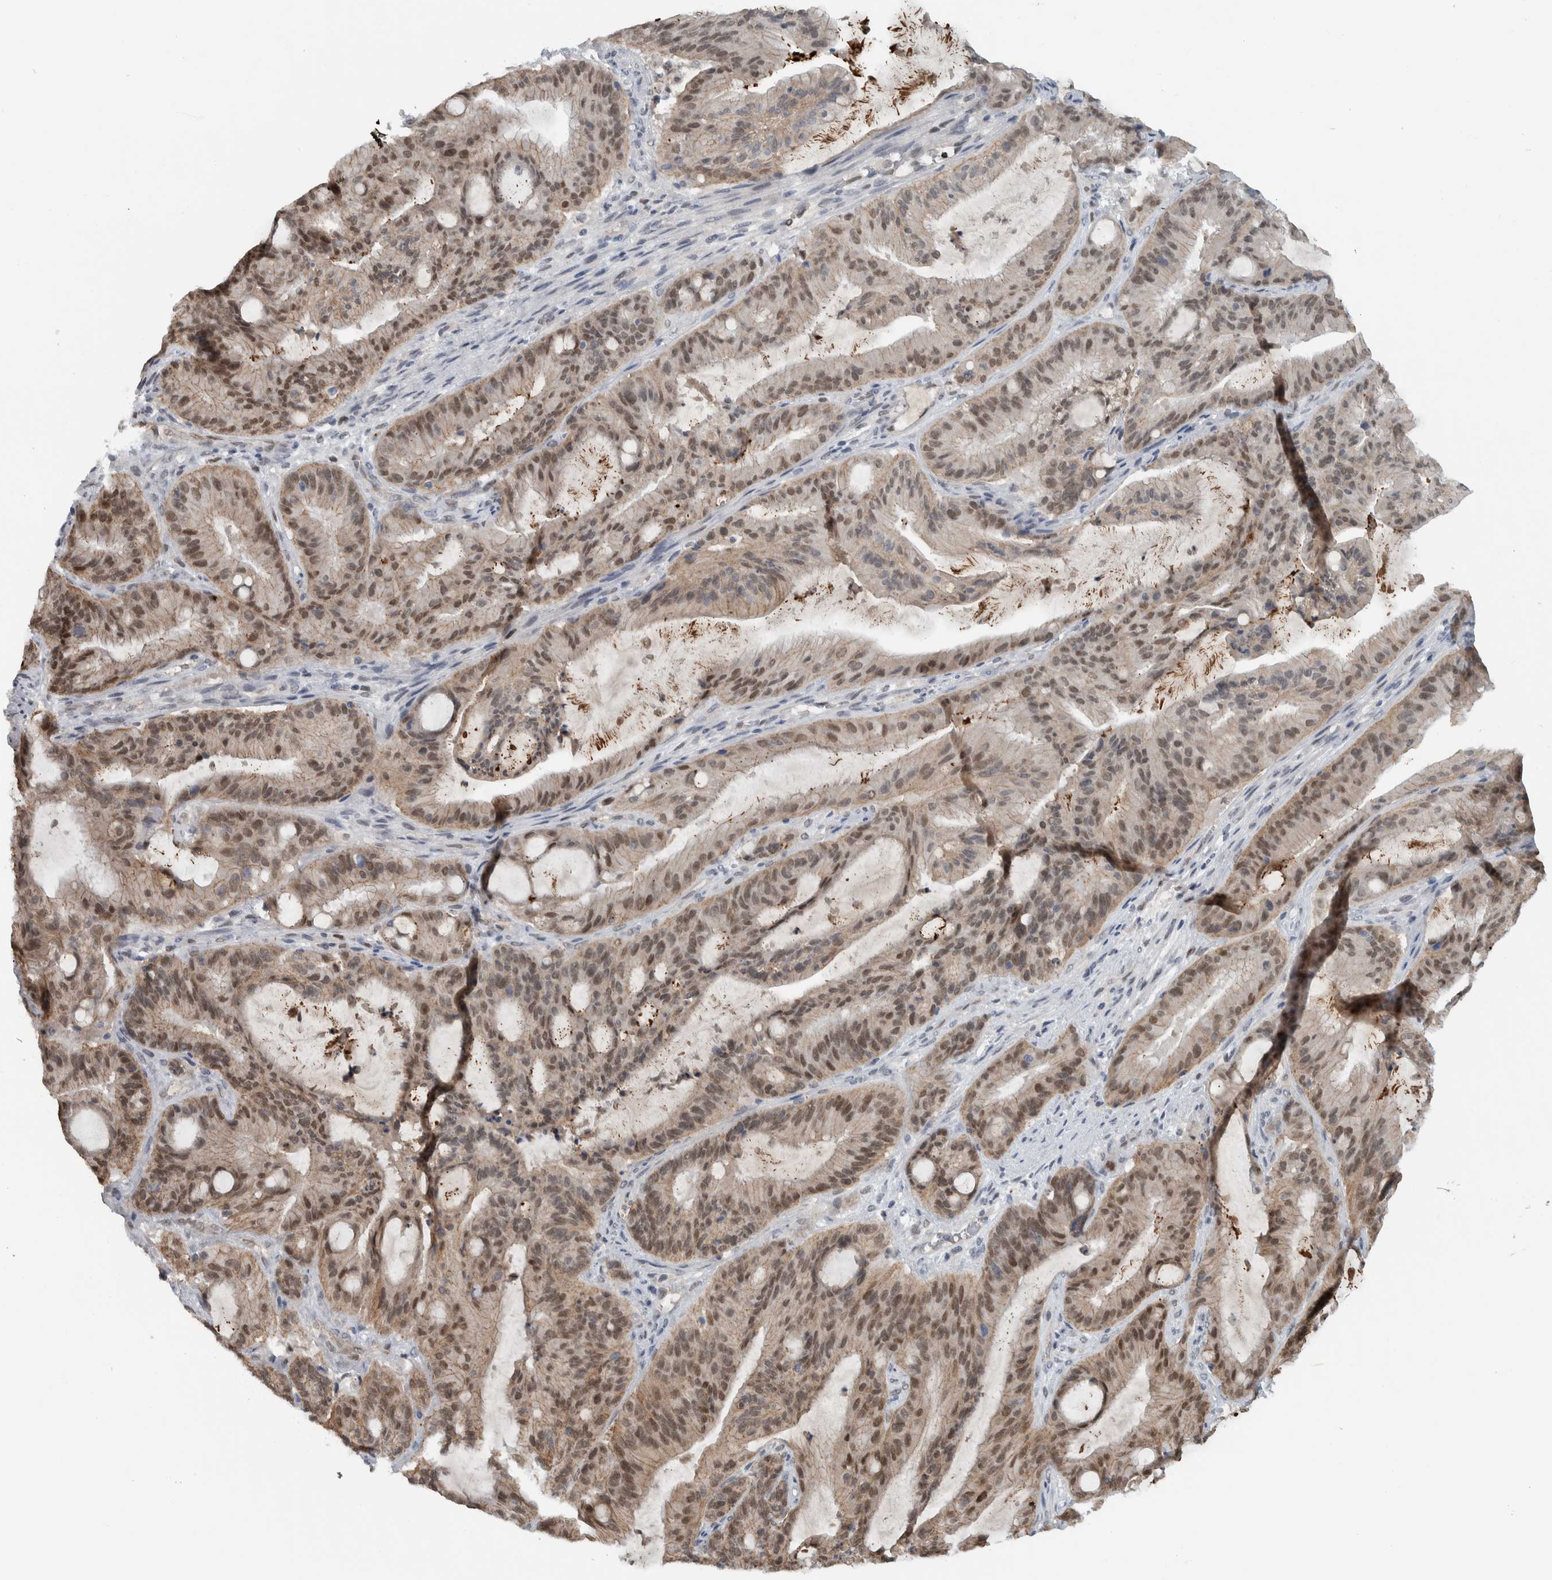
{"staining": {"intensity": "weak", "quantity": ">75%", "location": "cytoplasmic/membranous,nuclear"}, "tissue": "liver cancer", "cell_type": "Tumor cells", "image_type": "cancer", "snomed": [{"axis": "morphology", "description": "Normal tissue, NOS"}, {"axis": "morphology", "description": "Cholangiocarcinoma"}, {"axis": "topography", "description": "Liver"}, {"axis": "topography", "description": "Peripheral nerve tissue"}], "caption": "A high-resolution micrograph shows IHC staining of liver cancer (cholangiocarcinoma), which exhibits weak cytoplasmic/membranous and nuclear expression in about >75% of tumor cells. Using DAB (brown) and hematoxylin (blue) stains, captured at high magnification using brightfield microscopy.", "gene": "ADPRM", "patient": {"sex": "female", "age": 73}}